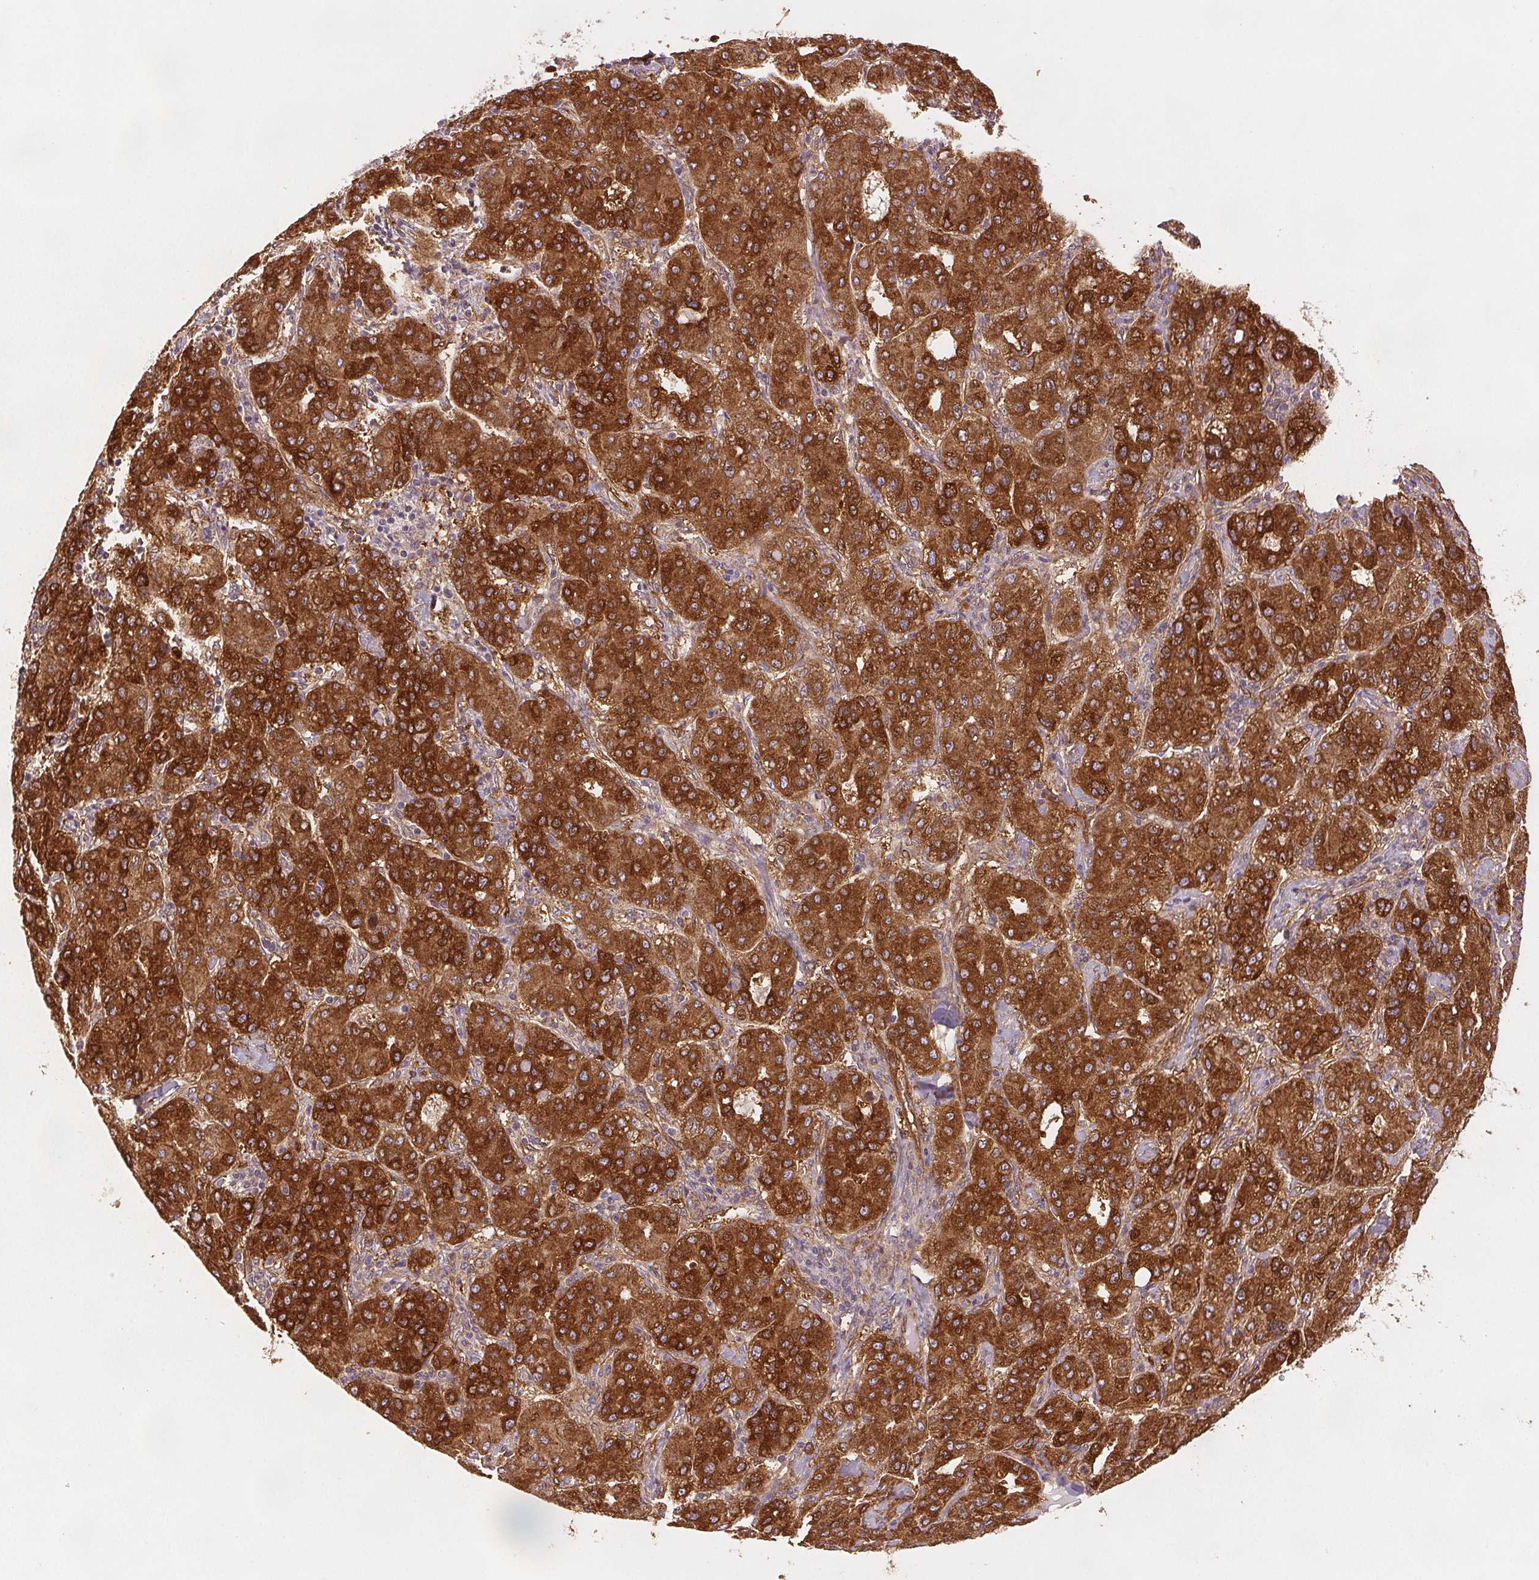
{"staining": {"intensity": "strong", "quantity": ">75%", "location": "cytoplasmic/membranous"}, "tissue": "liver cancer", "cell_type": "Tumor cells", "image_type": "cancer", "snomed": [{"axis": "morphology", "description": "Carcinoma, Hepatocellular, NOS"}, {"axis": "topography", "description": "Liver"}], "caption": "There is high levels of strong cytoplasmic/membranous staining in tumor cells of liver cancer, as demonstrated by immunohistochemical staining (brown color).", "gene": "DIAPH2", "patient": {"sex": "male", "age": 65}}